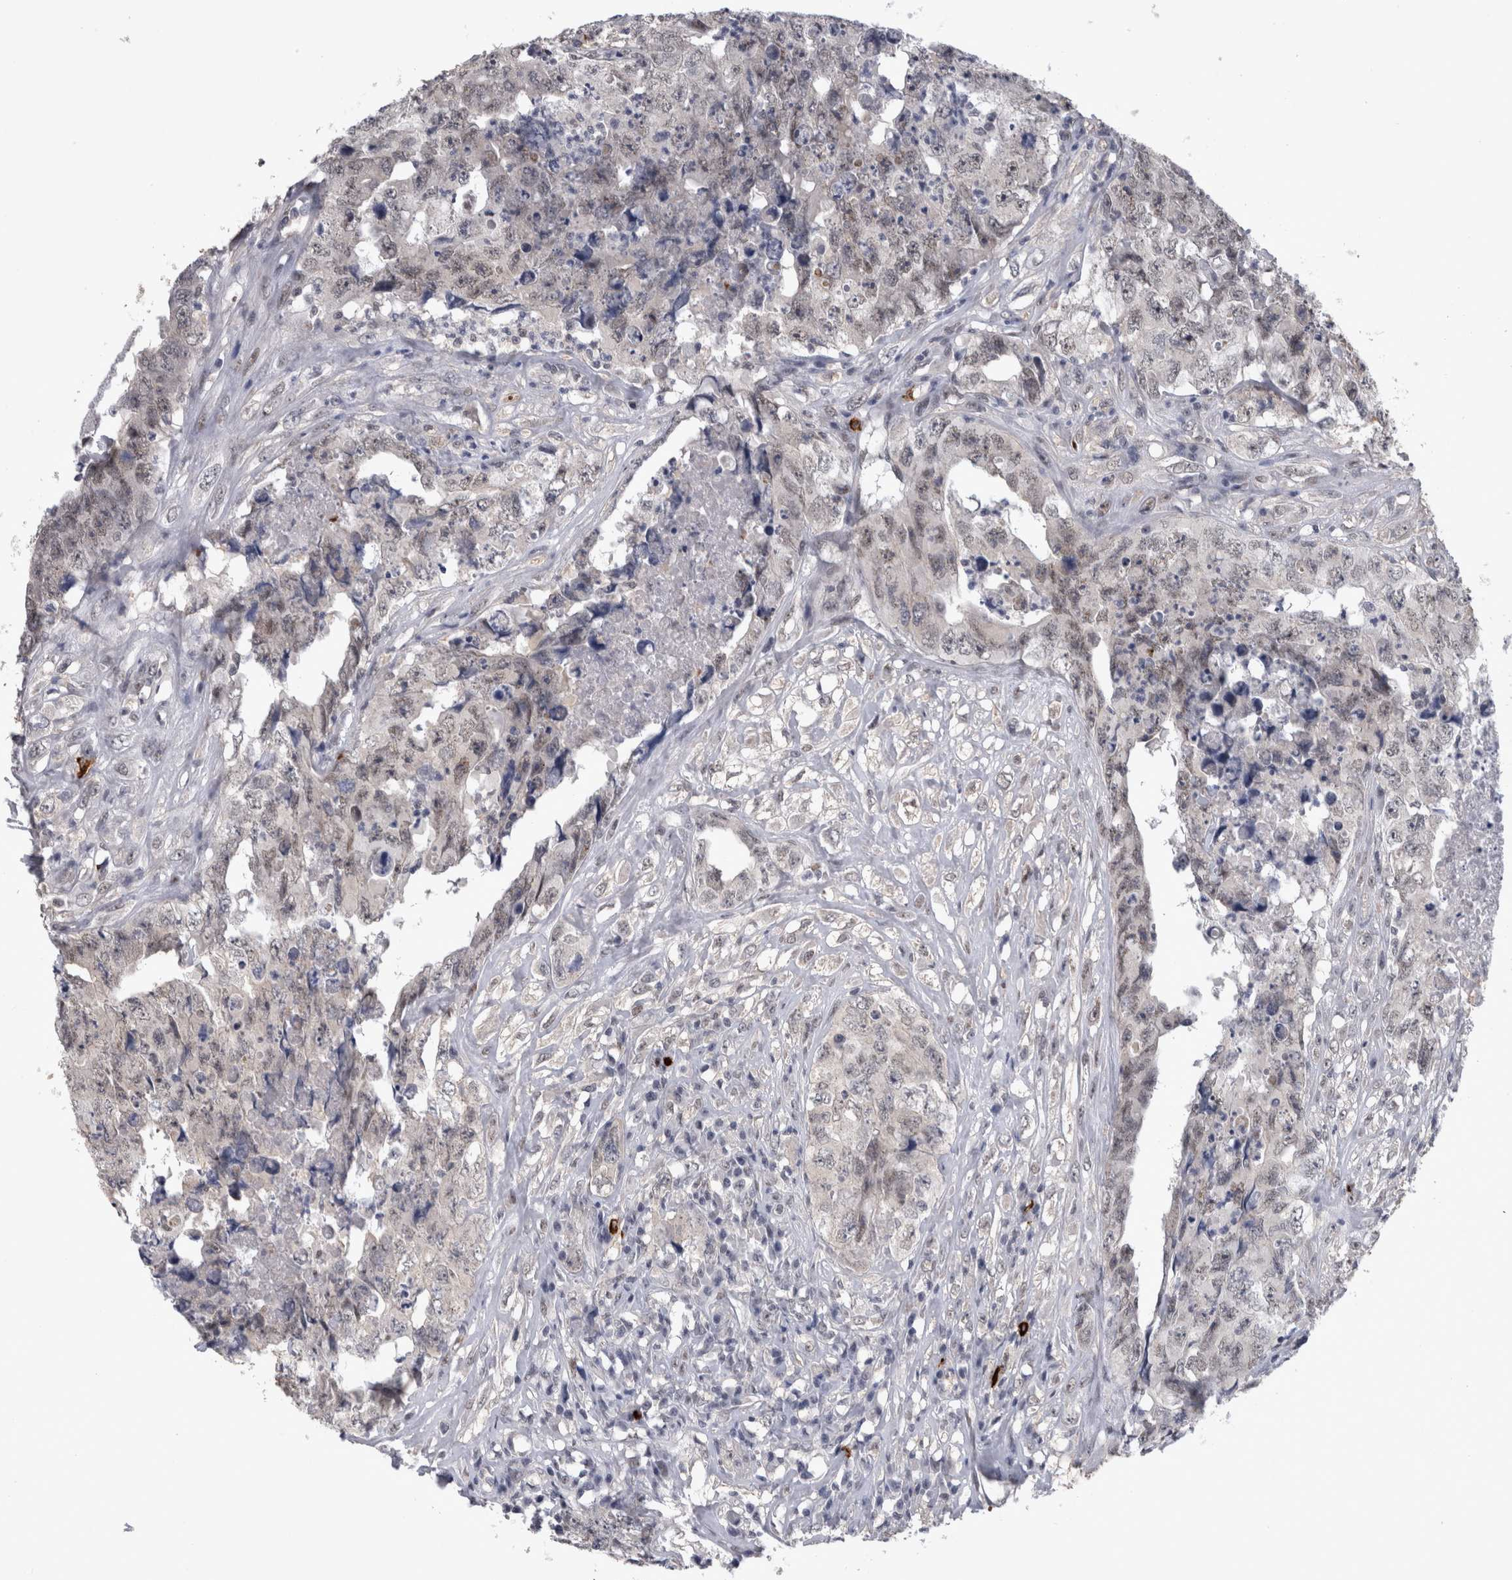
{"staining": {"intensity": "weak", "quantity": "25%-75%", "location": "nuclear"}, "tissue": "testis cancer", "cell_type": "Tumor cells", "image_type": "cancer", "snomed": [{"axis": "morphology", "description": "Carcinoma, Embryonal, NOS"}, {"axis": "topography", "description": "Testis"}], "caption": "There is low levels of weak nuclear positivity in tumor cells of testis cancer (embryonal carcinoma), as demonstrated by immunohistochemical staining (brown color).", "gene": "PEBP4", "patient": {"sex": "male", "age": 32}}